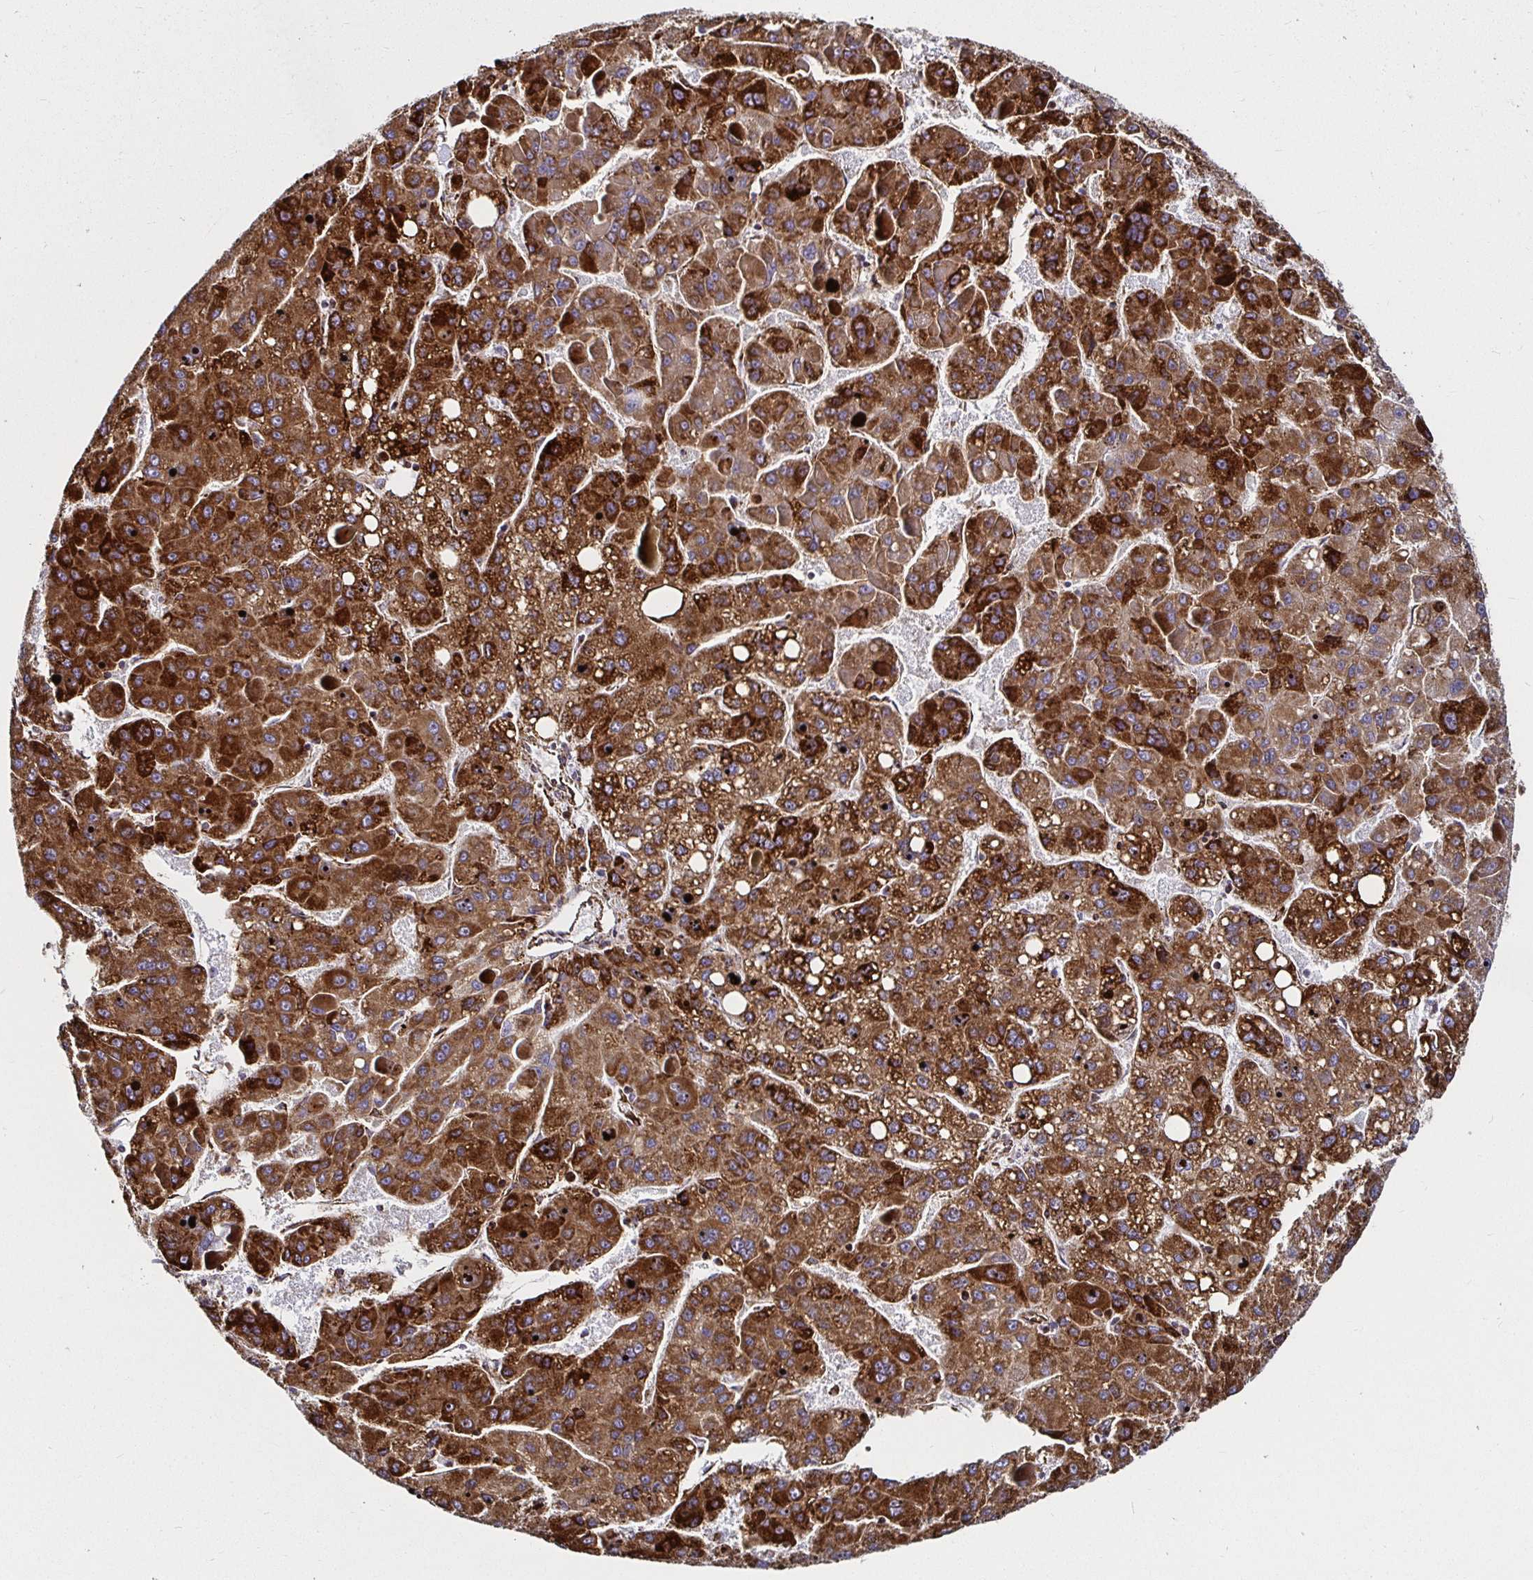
{"staining": {"intensity": "strong", "quantity": ">75%", "location": "cytoplasmic/membranous"}, "tissue": "liver cancer", "cell_type": "Tumor cells", "image_type": "cancer", "snomed": [{"axis": "morphology", "description": "Carcinoma, Hepatocellular, NOS"}, {"axis": "topography", "description": "Liver"}], "caption": "The micrograph shows staining of liver hepatocellular carcinoma, revealing strong cytoplasmic/membranous protein expression (brown color) within tumor cells. (Stains: DAB in brown, nuclei in blue, Microscopy: brightfield microscopy at high magnification).", "gene": "SMYD3", "patient": {"sex": "female", "age": 82}}